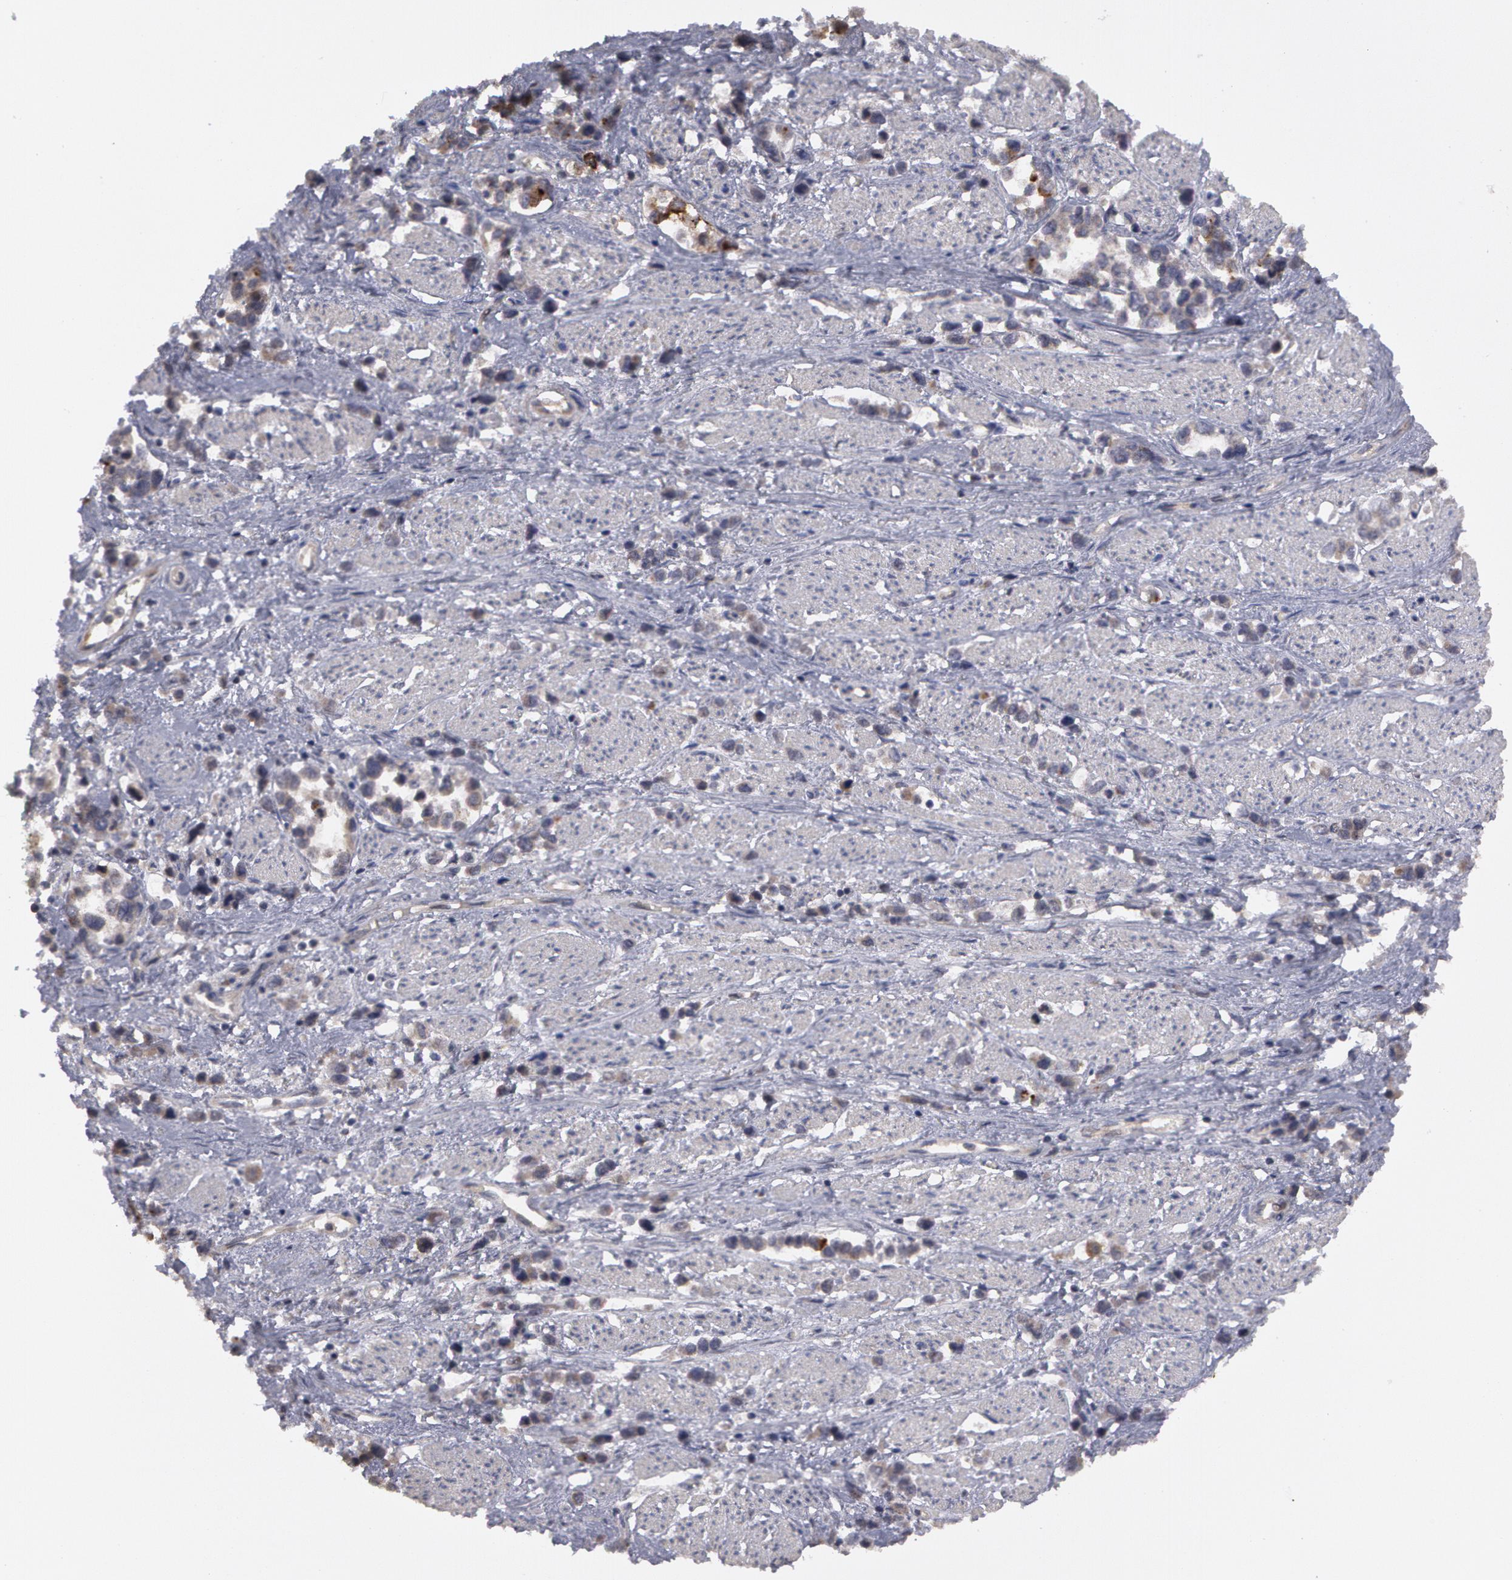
{"staining": {"intensity": "negative", "quantity": "none", "location": "none"}, "tissue": "stomach cancer", "cell_type": "Tumor cells", "image_type": "cancer", "snomed": [{"axis": "morphology", "description": "Adenocarcinoma, NOS"}, {"axis": "topography", "description": "Stomach, upper"}], "caption": "This is an IHC micrograph of human stomach cancer (adenocarcinoma). There is no positivity in tumor cells.", "gene": "STX5", "patient": {"sex": "male", "age": 76}}